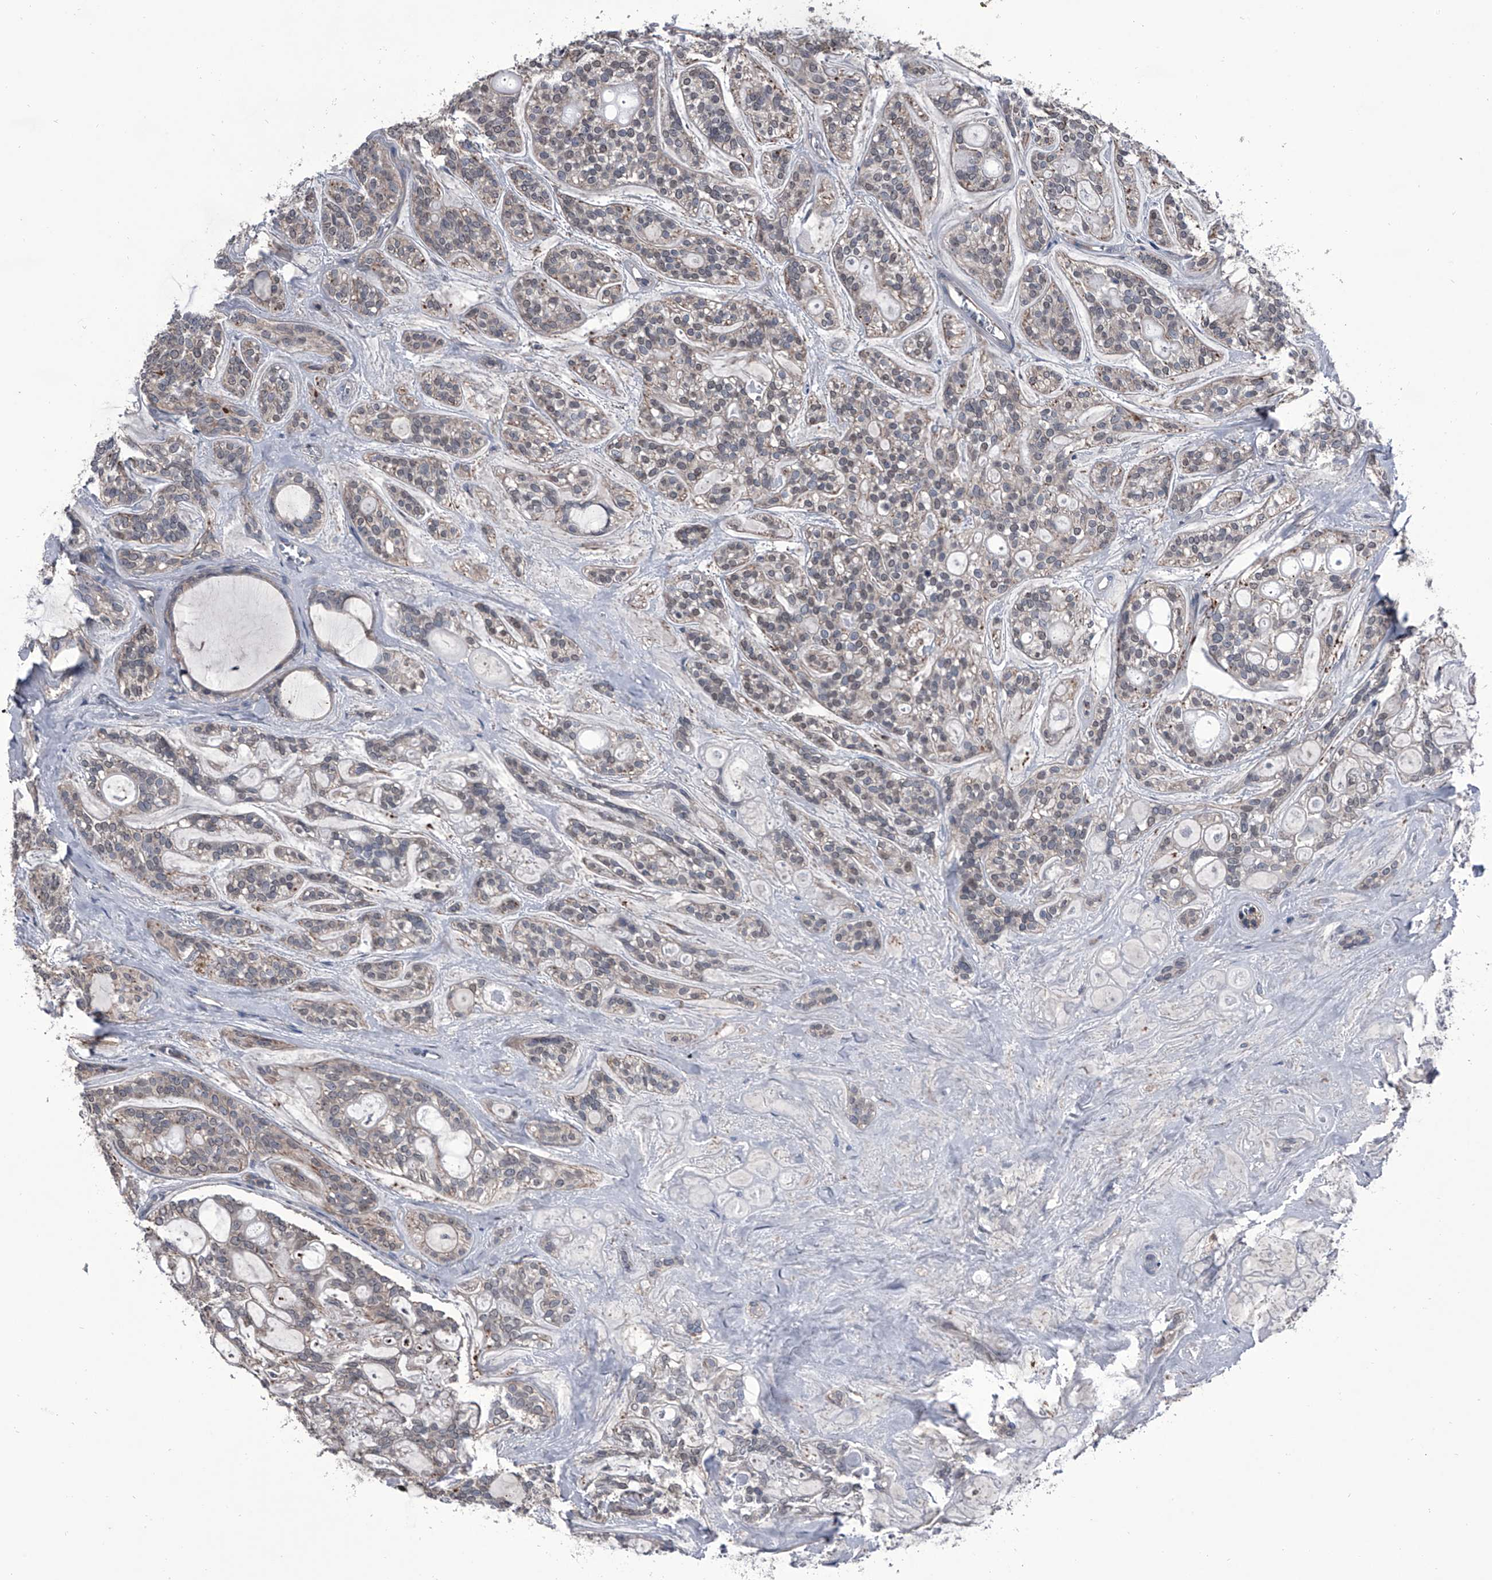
{"staining": {"intensity": "negative", "quantity": "none", "location": "none"}, "tissue": "head and neck cancer", "cell_type": "Tumor cells", "image_type": "cancer", "snomed": [{"axis": "morphology", "description": "Adenocarcinoma, NOS"}, {"axis": "topography", "description": "Head-Neck"}], "caption": "This is an immunohistochemistry histopathology image of human adenocarcinoma (head and neck). There is no staining in tumor cells.", "gene": "PIP5K1A", "patient": {"sex": "male", "age": 66}}